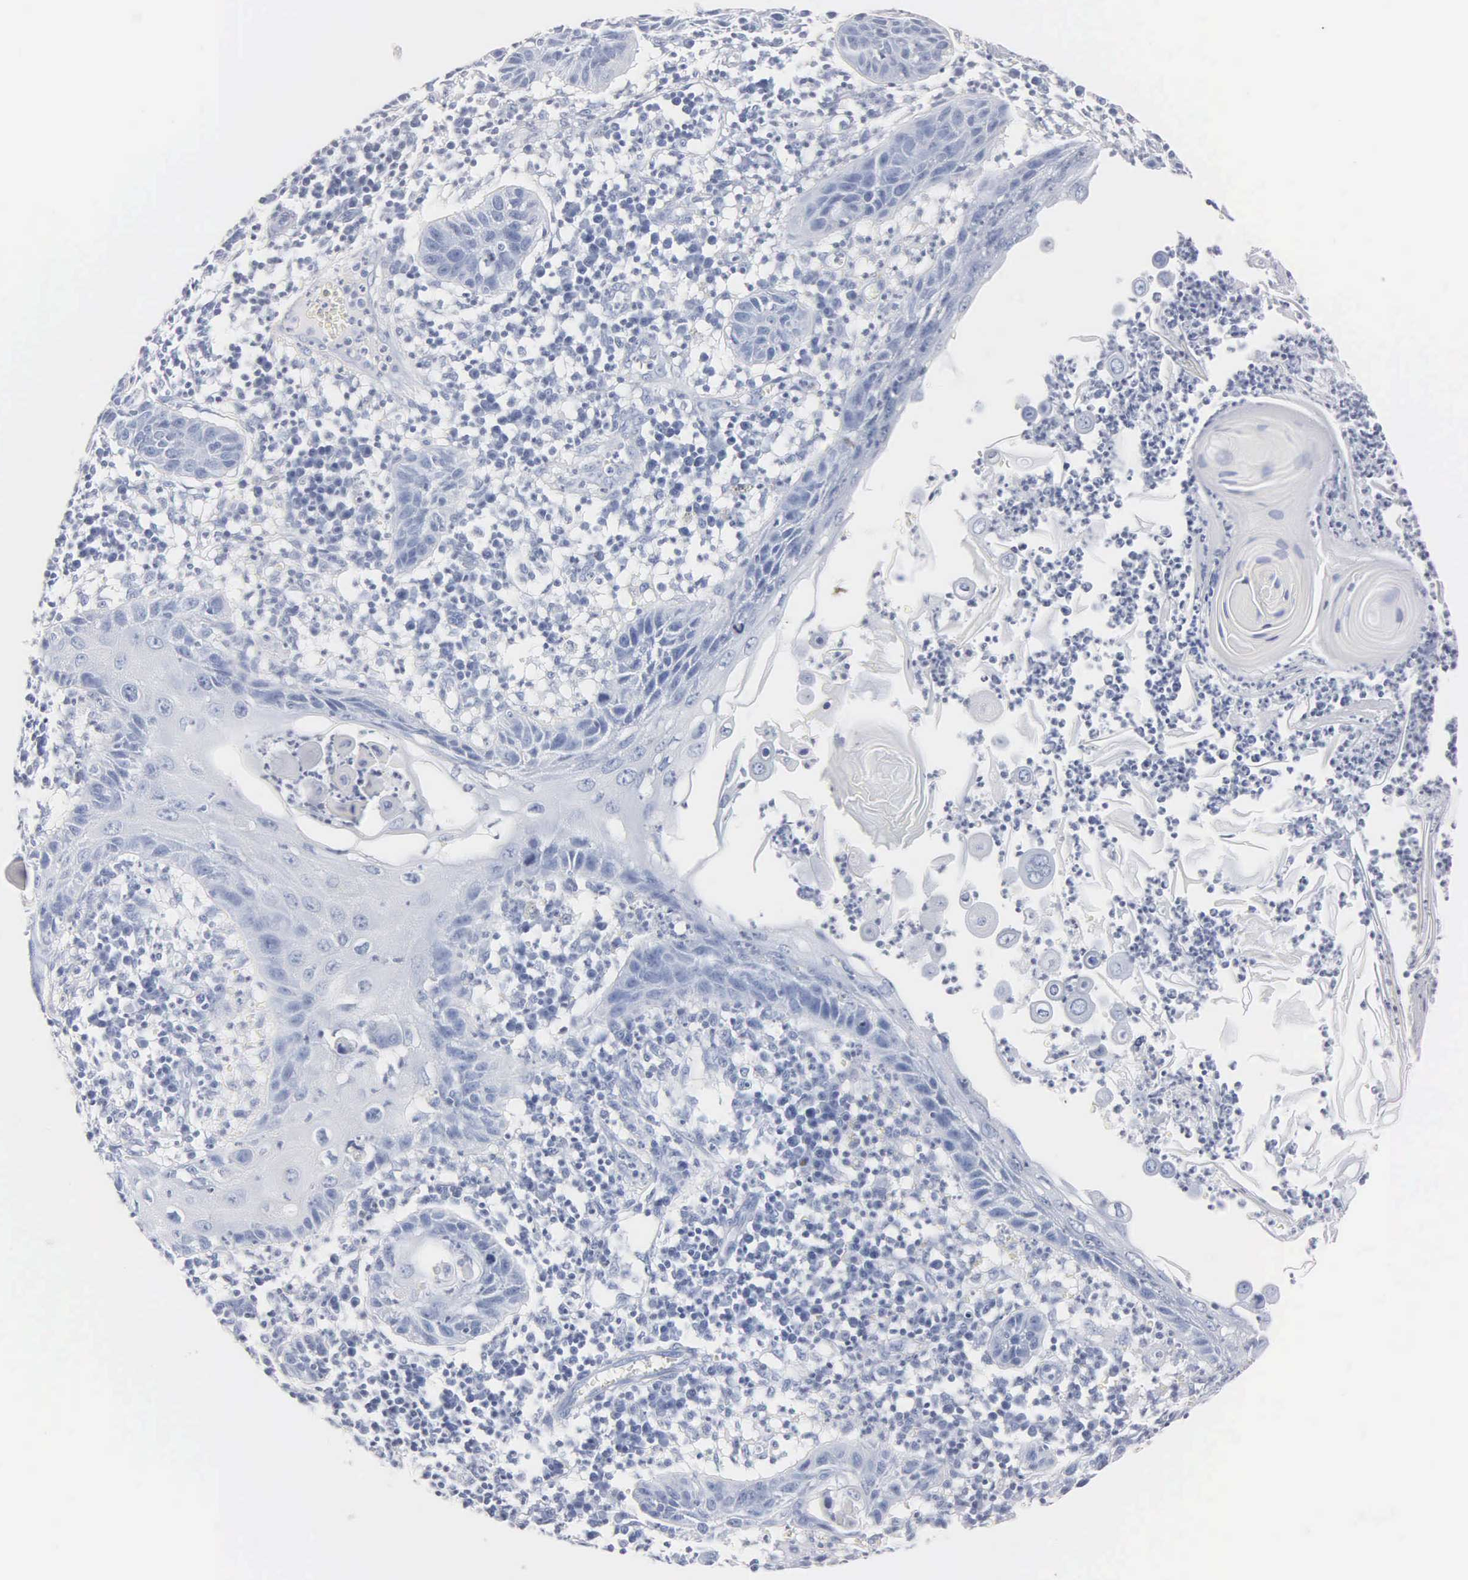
{"staining": {"intensity": "negative", "quantity": "none", "location": "none"}, "tissue": "skin cancer", "cell_type": "Tumor cells", "image_type": "cancer", "snomed": [{"axis": "morphology", "description": "Squamous cell carcinoma, NOS"}, {"axis": "topography", "description": "Skin"}], "caption": "There is no significant expression in tumor cells of skin cancer (squamous cell carcinoma). (Brightfield microscopy of DAB (3,3'-diaminobenzidine) immunohistochemistry (IHC) at high magnification).", "gene": "MB", "patient": {"sex": "female", "age": 74}}